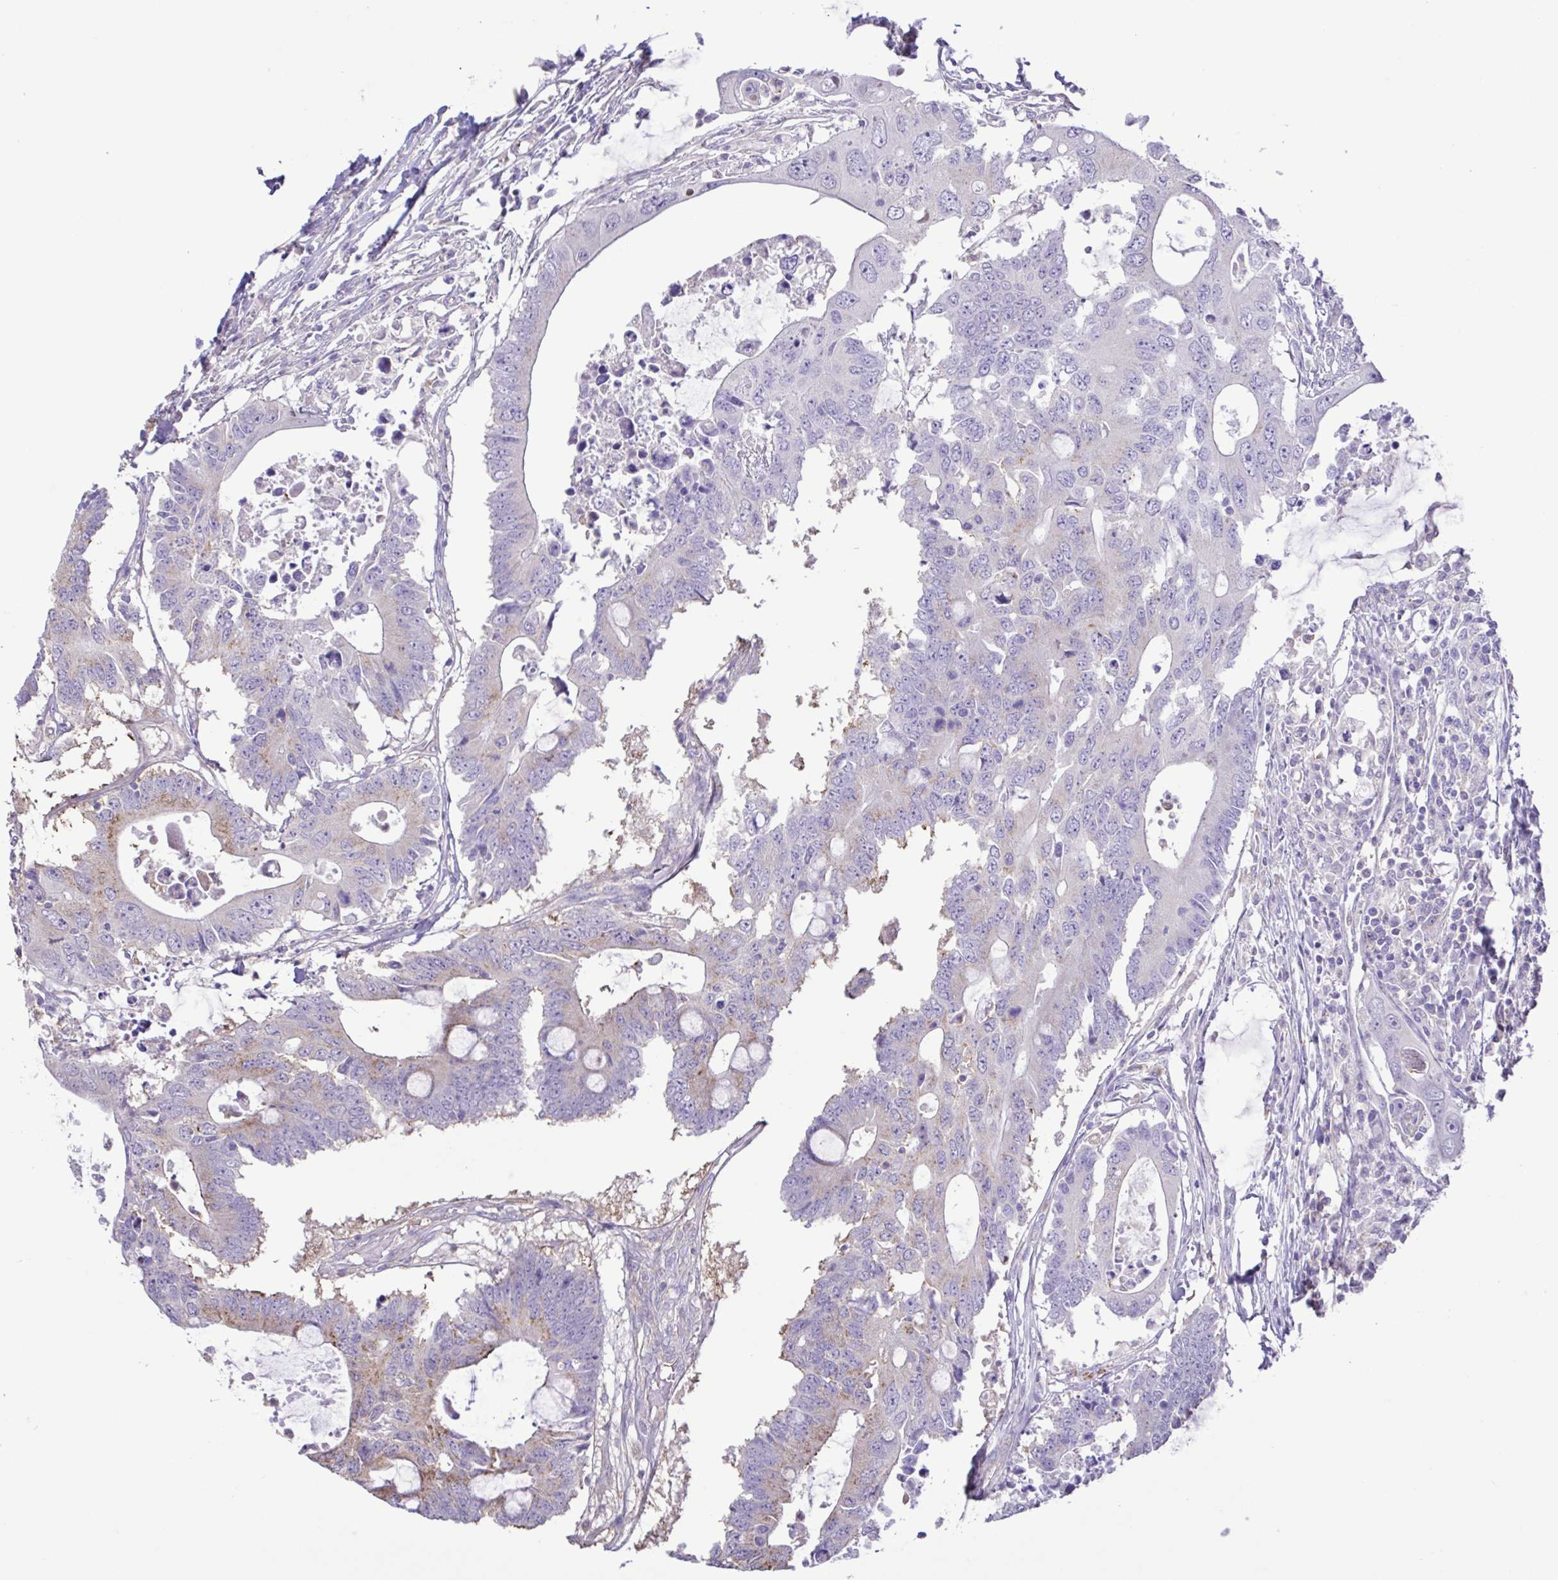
{"staining": {"intensity": "weak", "quantity": "<25%", "location": "cytoplasmic/membranous"}, "tissue": "colorectal cancer", "cell_type": "Tumor cells", "image_type": "cancer", "snomed": [{"axis": "morphology", "description": "Adenocarcinoma, NOS"}, {"axis": "topography", "description": "Colon"}], "caption": "Immunohistochemical staining of human colorectal cancer (adenocarcinoma) reveals no significant expression in tumor cells.", "gene": "CYP17A1", "patient": {"sex": "male", "age": 71}}